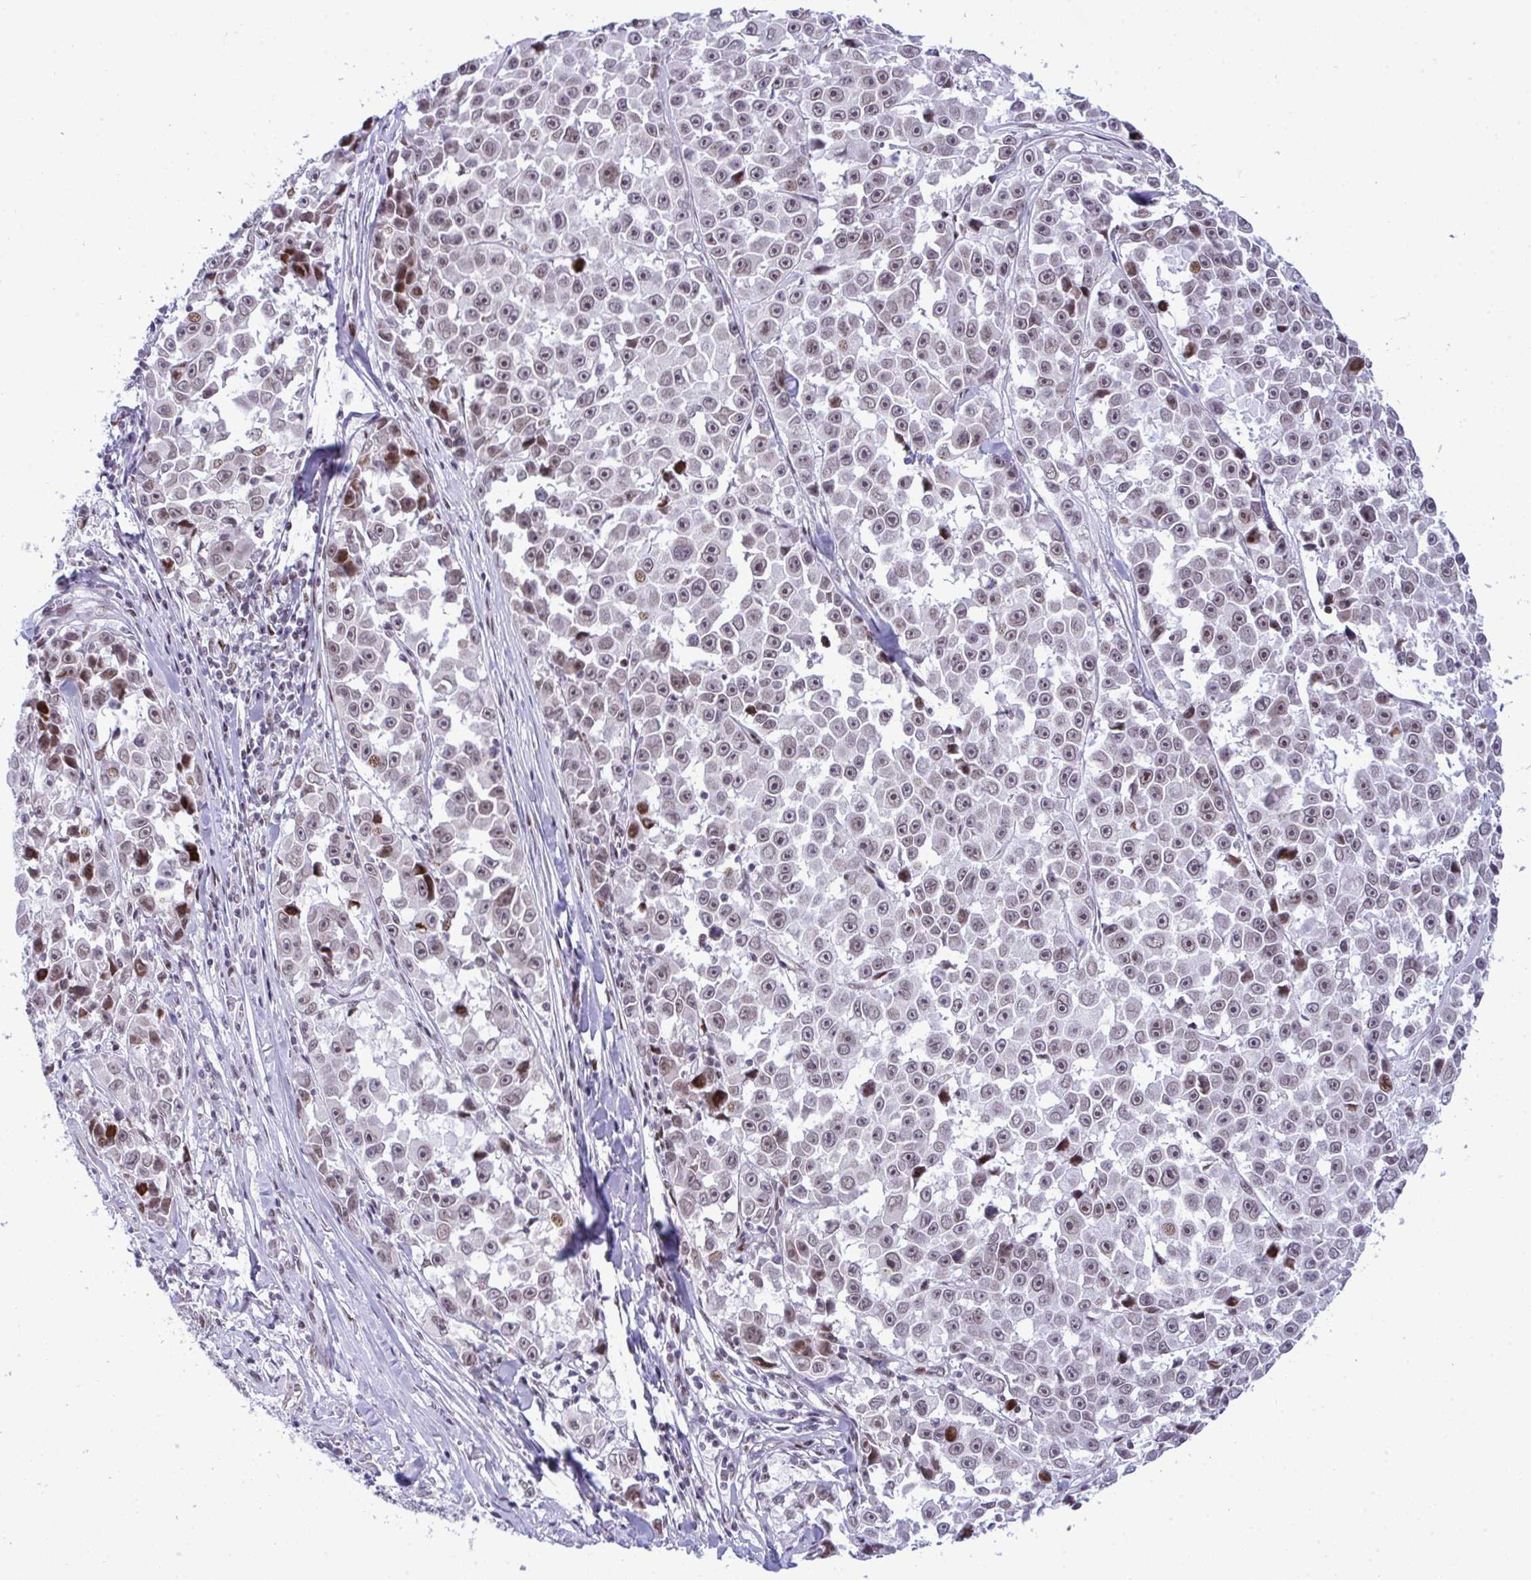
{"staining": {"intensity": "weak", "quantity": "<25%", "location": "nuclear"}, "tissue": "melanoma", "cell_type": "Tumor cells", "image_type": "cancer", "snomed": [{"axis": "morphology", "description": "Malignant melanoma, NOS"}, {"axis": "topography", "description": "Skin"}], "caption": "A high-resolution histopathology image shows immunohistochemistry staining of melanoma, which exhibits no significant positivity in tumor cells.", "gene": "ZFHX3", "patient": {"sex": "female", "age": 66}}